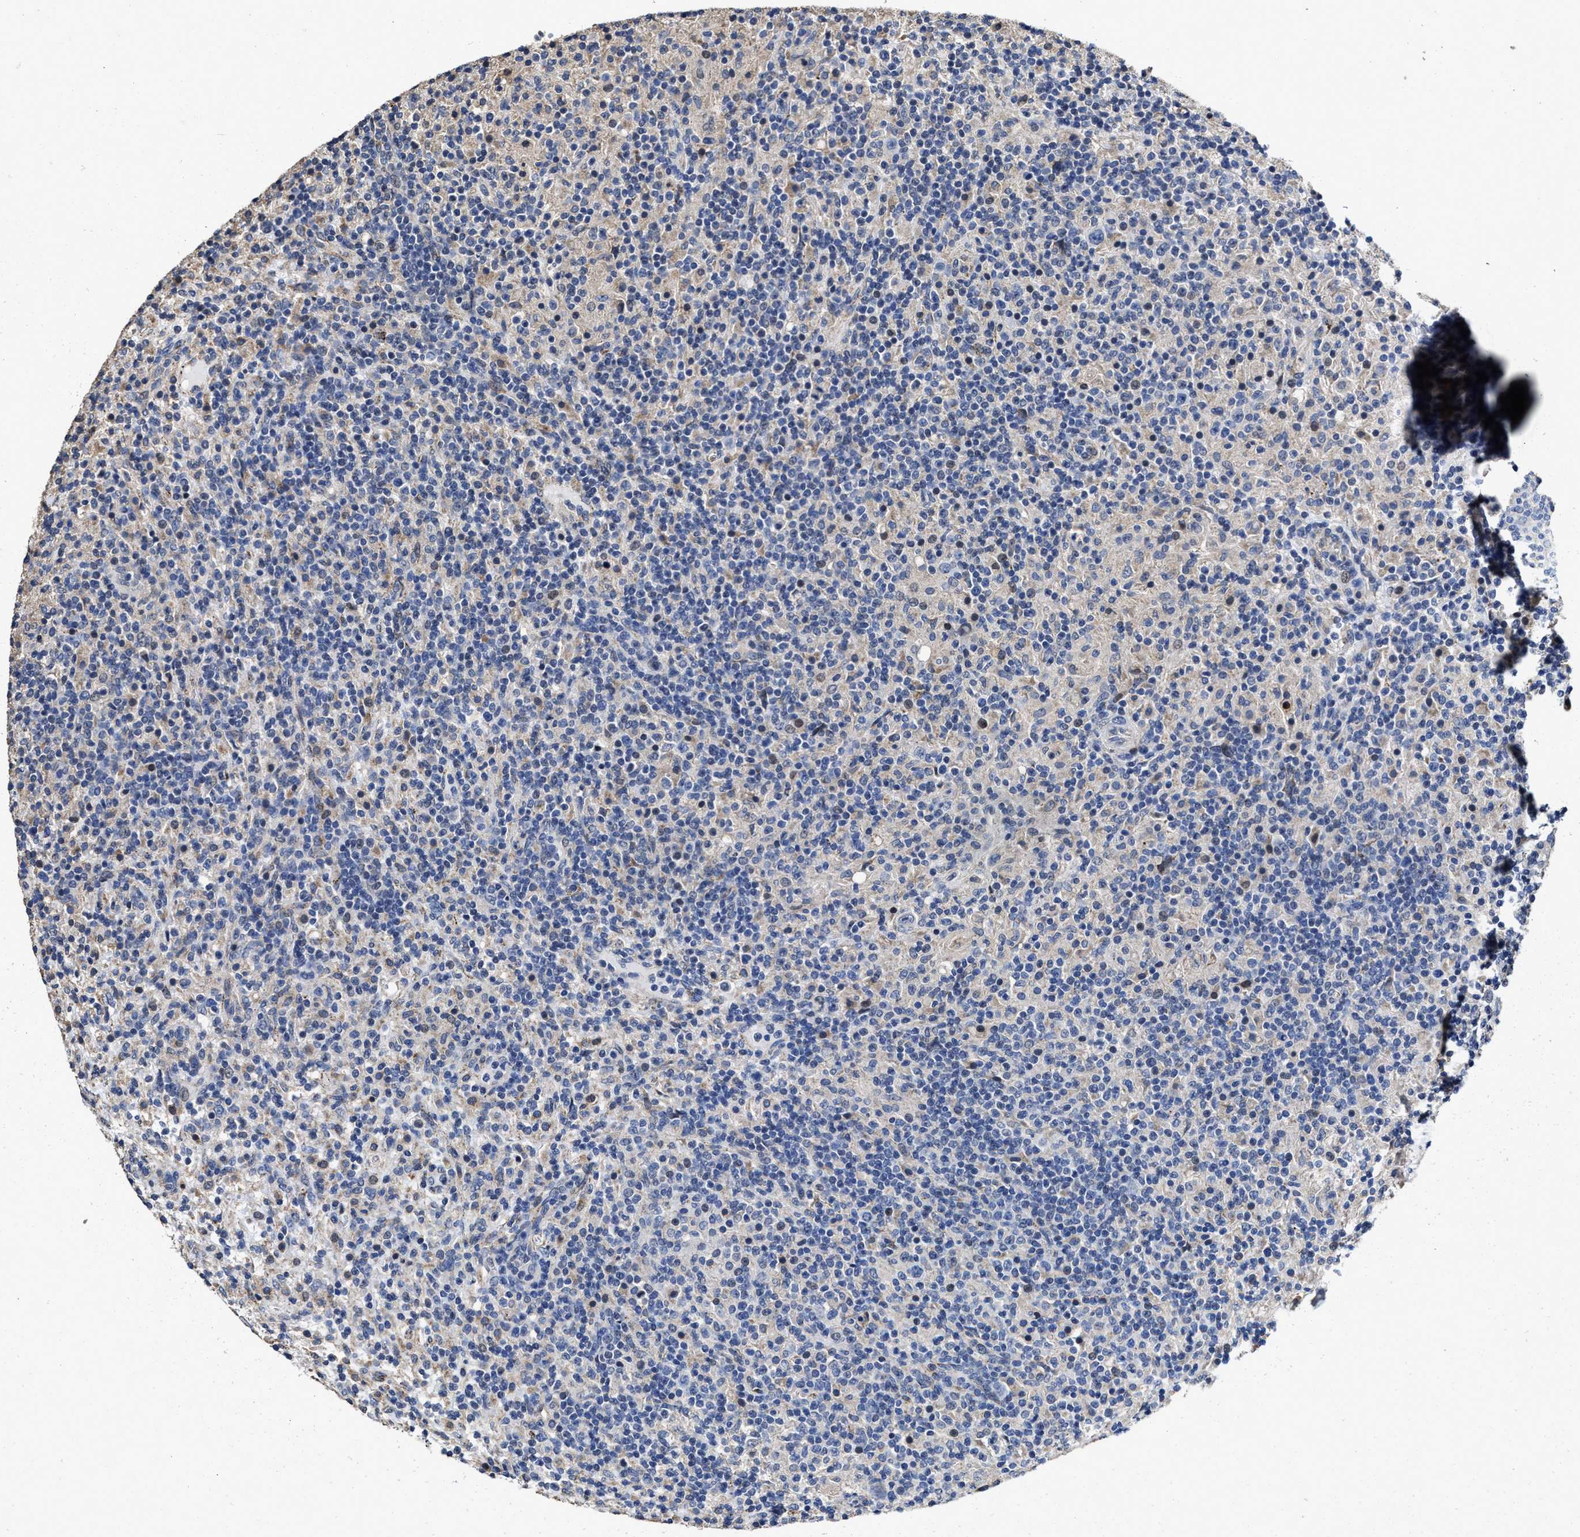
{"staining": {"intensity": "negative", "quantity": "none", "location": "none"}, "tissue": "lymphoma", "cell_type": "Tumor cells", "image_type": "cancer", "snomed": [{"axis": "morphology", "description": "Hodgkin's disease, NOS"}, {"axis": "topography", "description": "Lymph node"}], "caption": "The micrograph reveals no staining of tumor cells in lymphoma.", "gene": "ZFAT", "patient": {"sex": "male", "age": 70}}